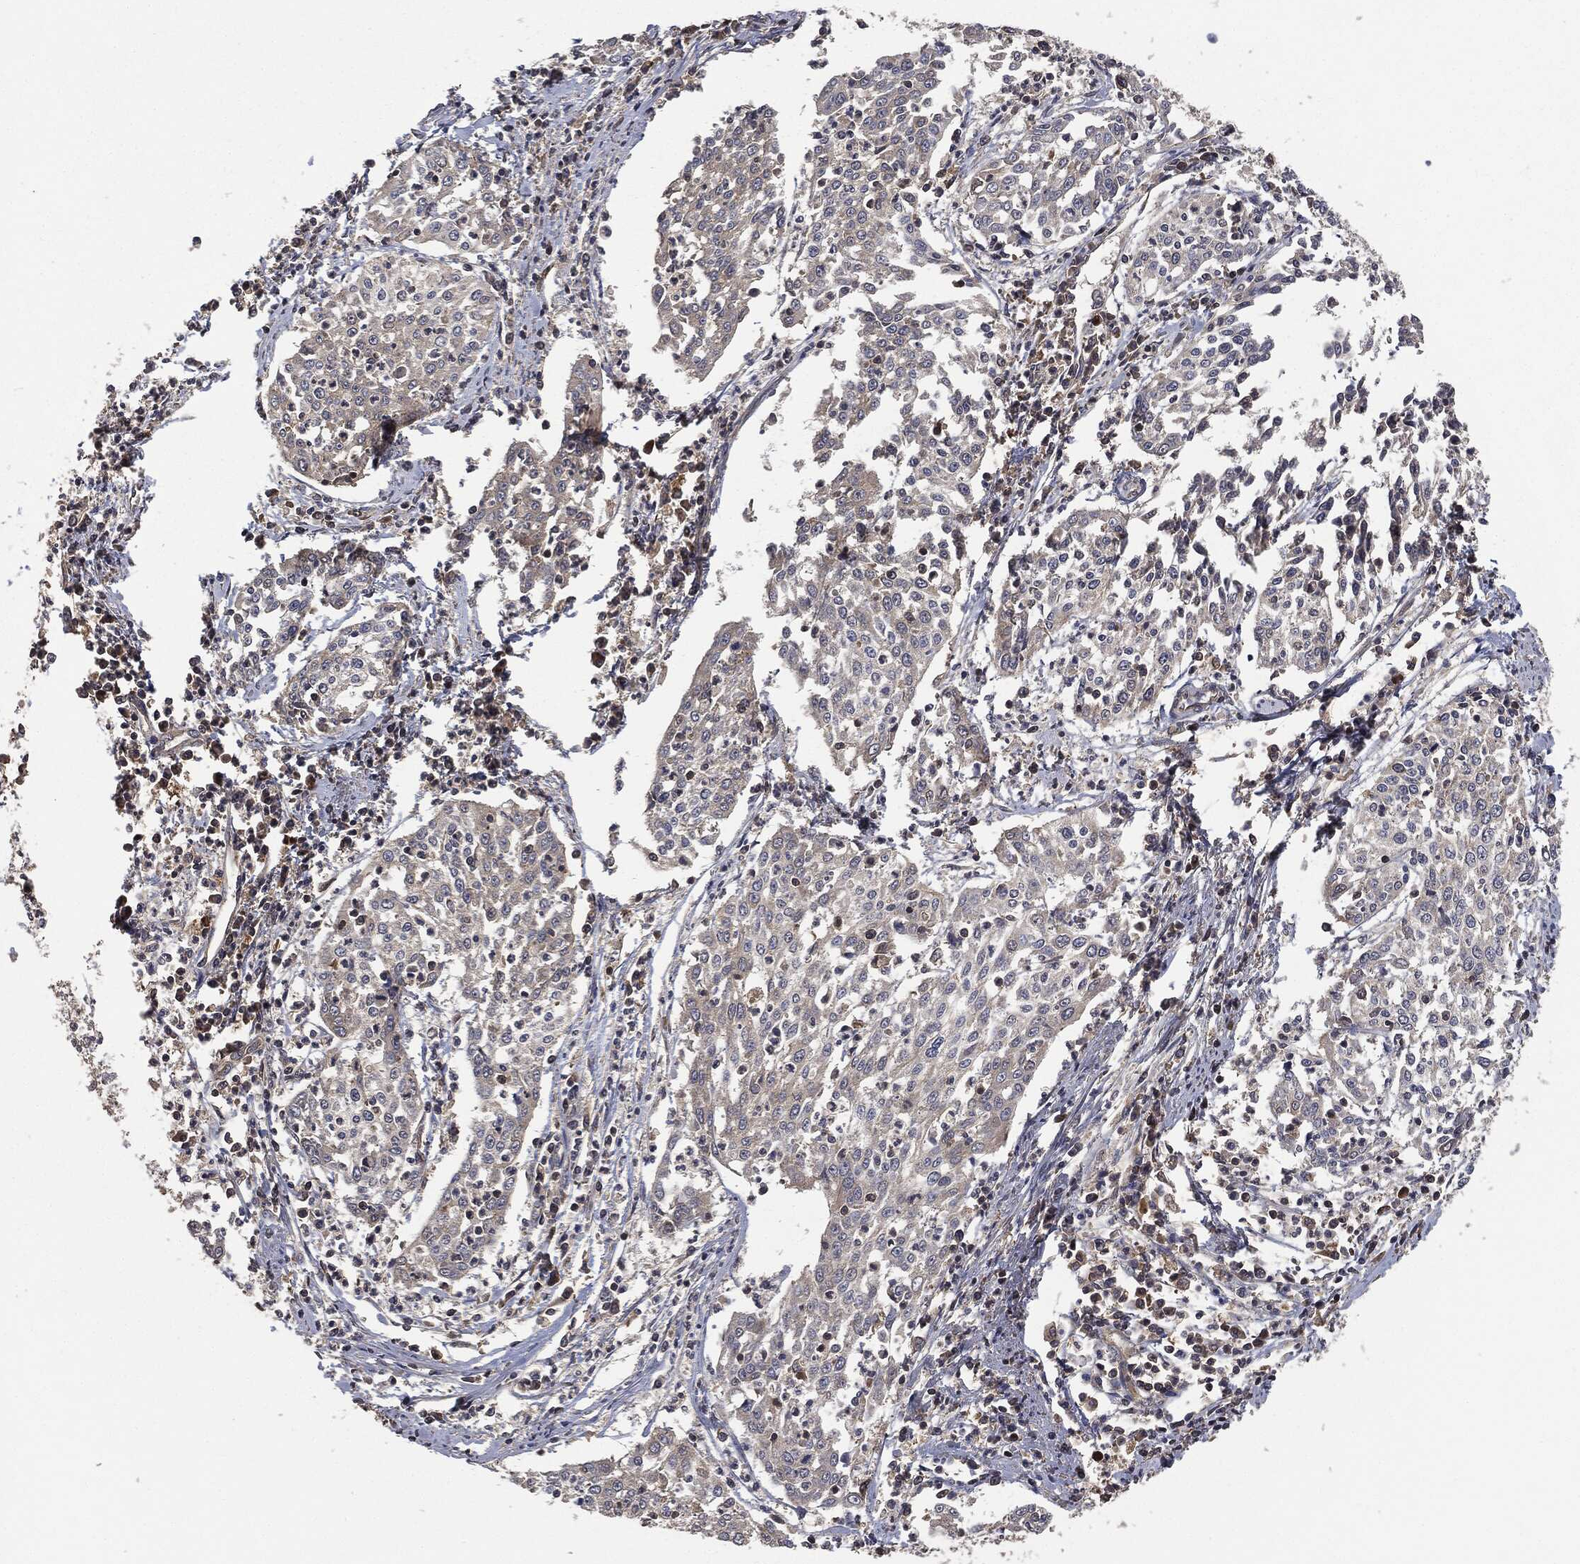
{"staining": {"intensity": "negative", "quantity": "none", "location": "none"}, "tissue": "cervical cancer", "cell_type": "Tumor cells", "image_type": "cancer", "snomed": [{"axis": "morphology", "description": "Squamous cell carcinoma, NOS"}, {"axis": "topography", "description": "Cervix"}], "caption": "This is an immunohistochemistry (IHC) micrograph of cervical cancer (squamous cell carcinoma). There is no expression in tumor cells.", "gene": "ERBIN", "patient": {"sex": "female", "age": 41}}